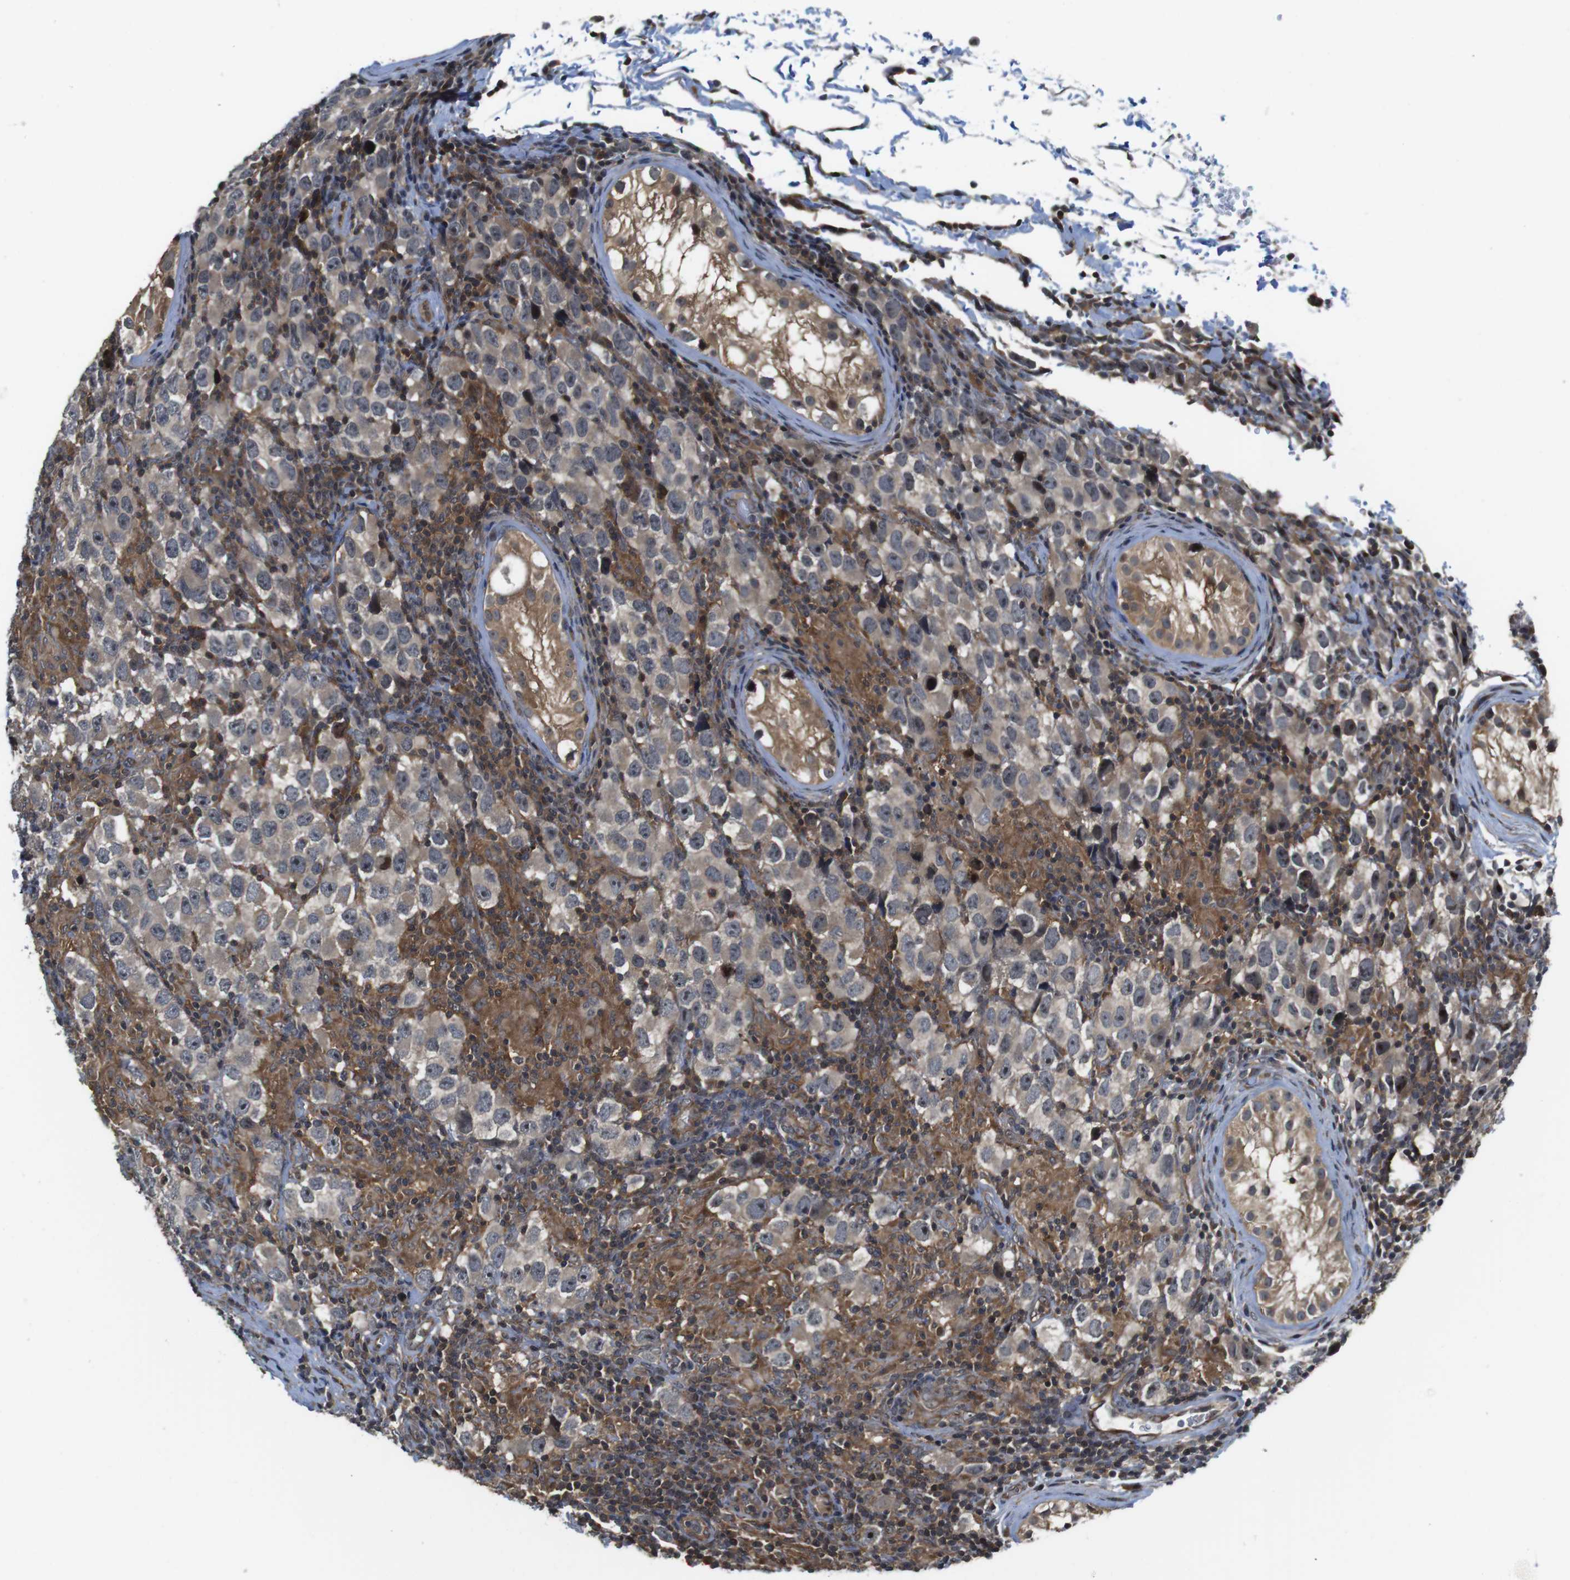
{"staining": {"intensity": "weak", "quantity": "<25%", "location": "cytoplasmic/membranous"}, "tissue": "testis cancer", "cell_type": "Tumor cells", "image_type": "cancer", "snomed": [{"axis": "morphology", "description": "Carcinoma, Embryonal, NOS"}, {"axis": "topography", "description": "Testis"}], "caption": "Testis cancer was stained to show a protein in brown. There is no significant staining in tumor cells.", "gene": "CC2D1A", "patient": {"sex": "male", "age": 21}}